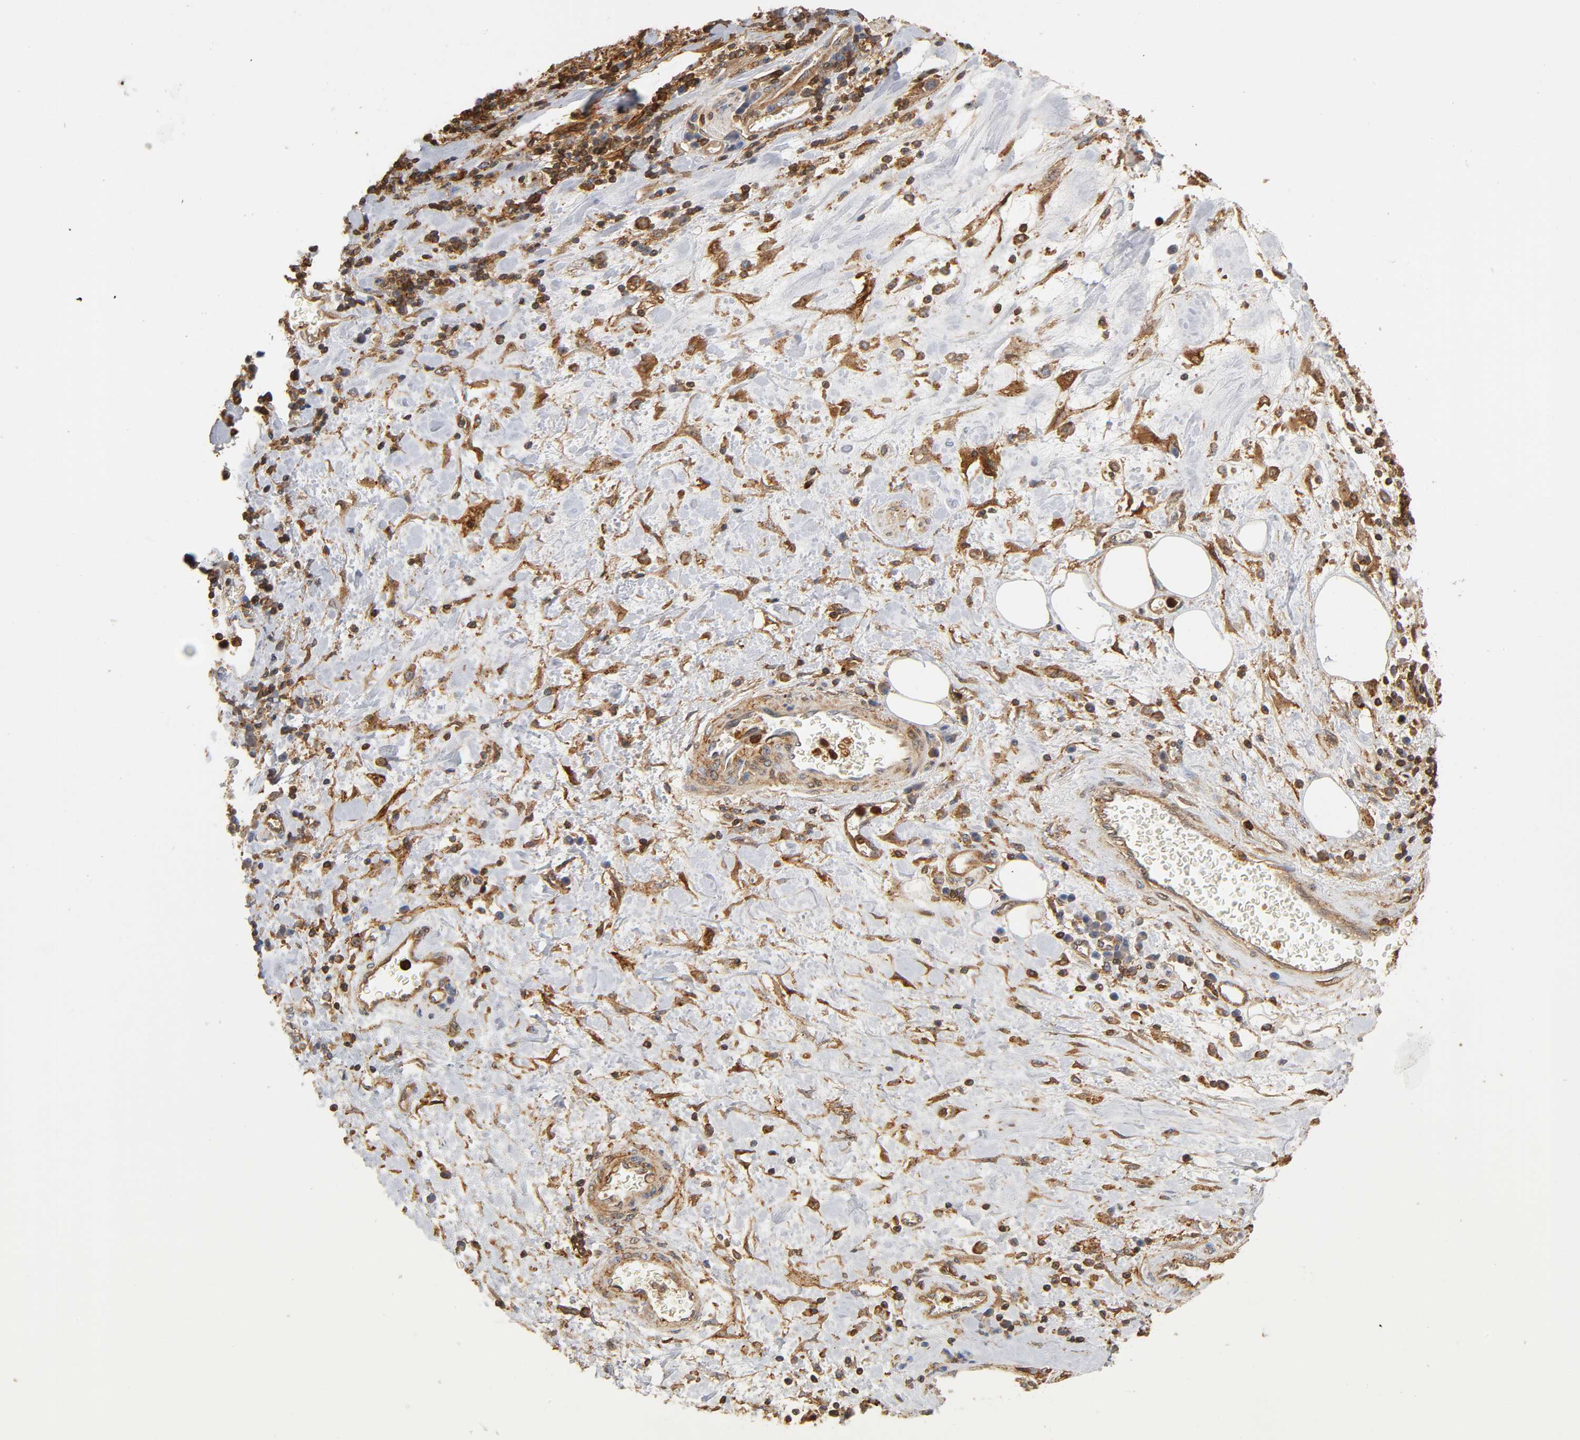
{"staining": {"intensity": "moderate", "quantity": ">75%", "location": "cytoplasmic/membranous"}, "tissue": "stomach cancer", "cell_type": "Tumor cells", "image_type": "cancer", "snomed": [{"axis": "morphology", "description": "Normal tissue, NOS"}, {"axis": "morphology", "description": "Adenocarcinoma, NOS"}, {"axis": "topography", "description": "Stomach, upper"}, {"axis": "topography", "description": "Stomach"}], "caption": "High-magnification brightfield microscopy of stomach cancer (adenocarcinoma) stained with DAB (3,3'-diaminobenzidine) (brown) and counterstained with hematoxylin (blue). tumor cells exhibit moderate cytoplasmic/membranous staining is identified in about>75% of cells.", "gene": "ANXA11", "patient": {"sex": "male", "age": 59}}